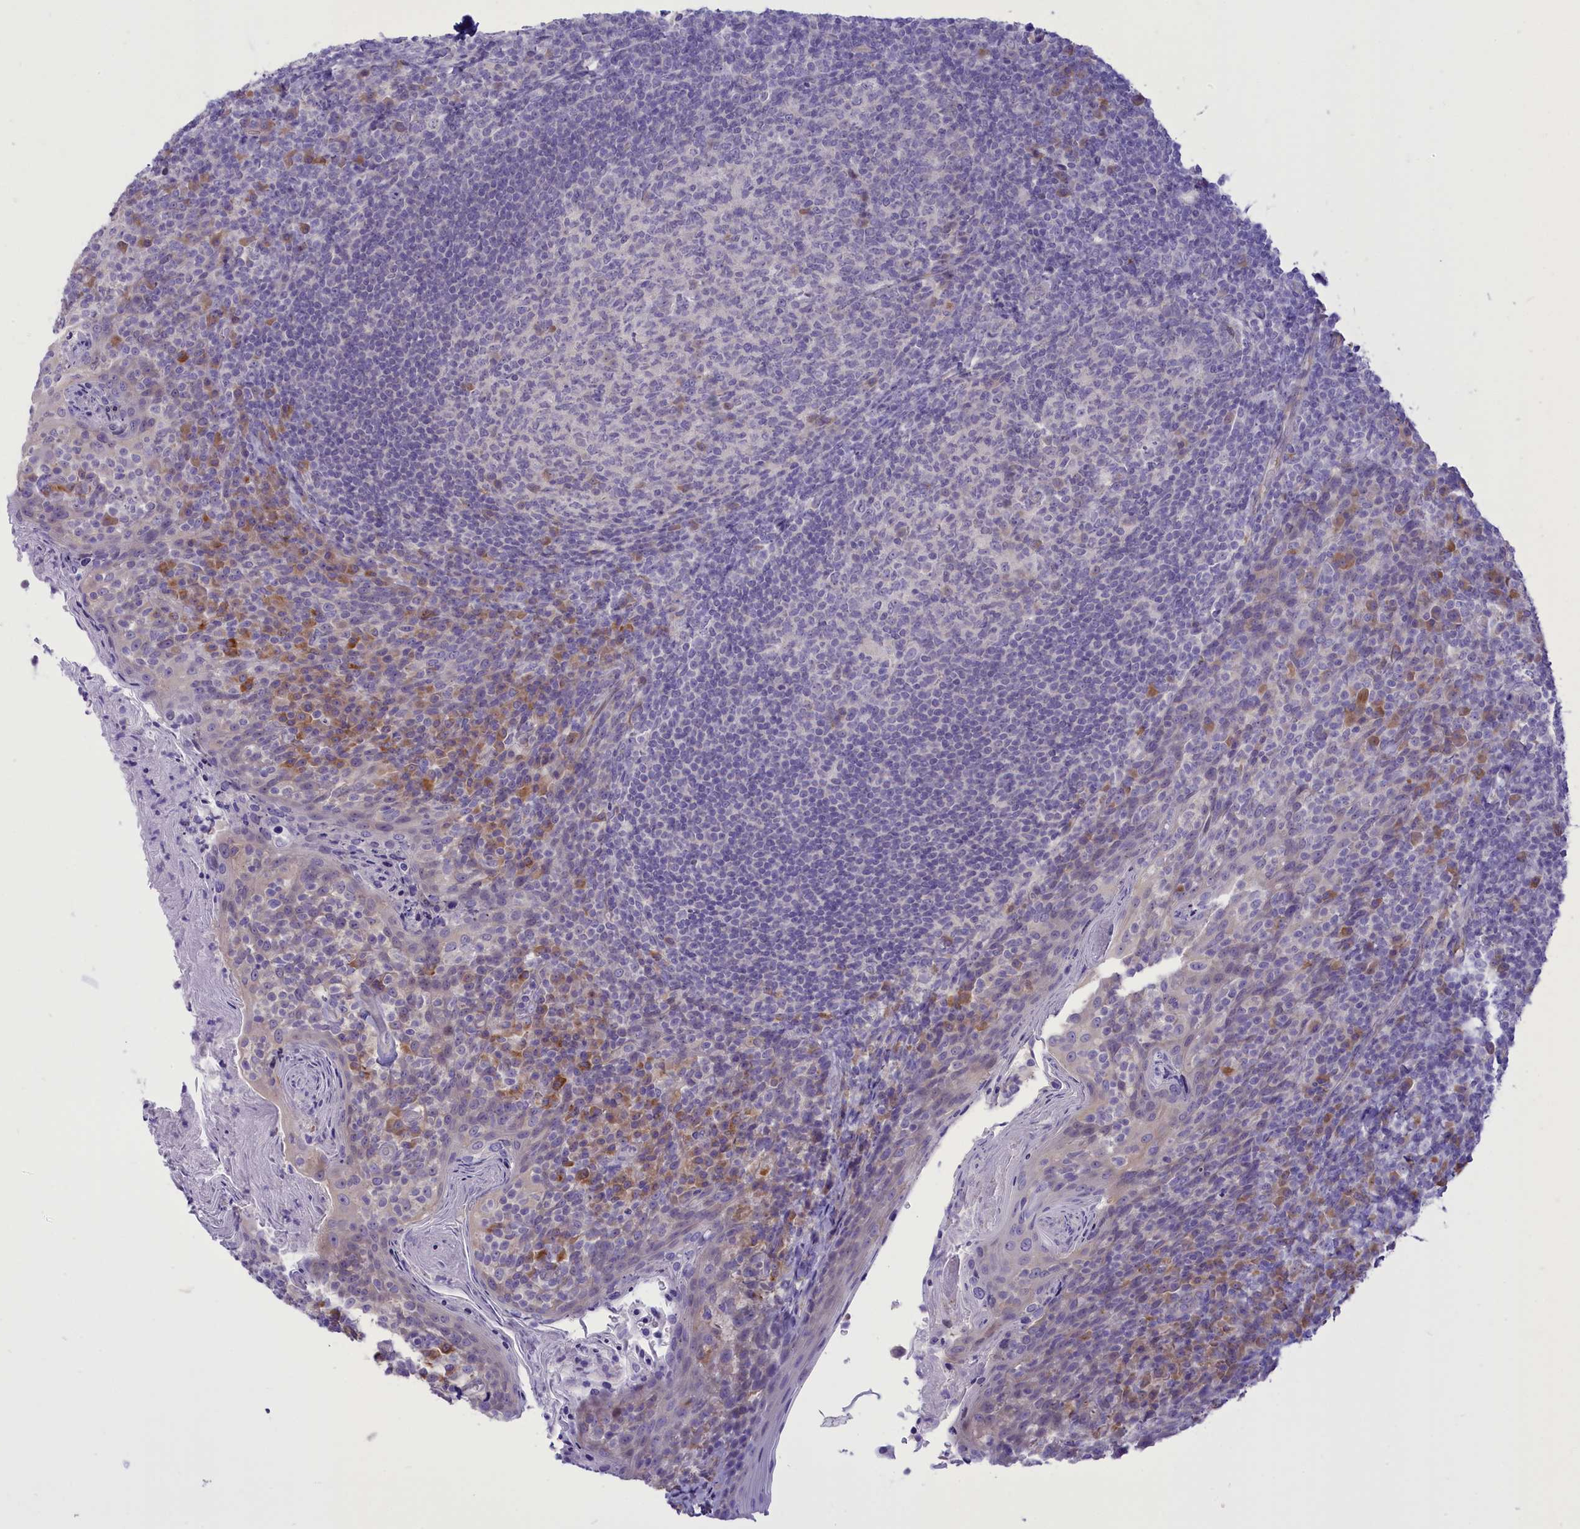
{"staining": {"intensity": "negative", "quantity": "none", "location": "none"}, "tissue": "tonsil", "cell_type": "Germinal center cells", "image_type": "normal", "snomed": [{"axis": "morphology", "description": "Normal tissue, NOS"}, {"axis": "topography", "description": "Tonsil"}], "caption": "Germinal center cells show no significant protein positivity in unremarkable tonsil. (Brightfield microscopy of DAB immunohistochemistry (IHC) at high magnification).", "gene": "DCAF16", "patient": {"sex": "female", "age": 10}}